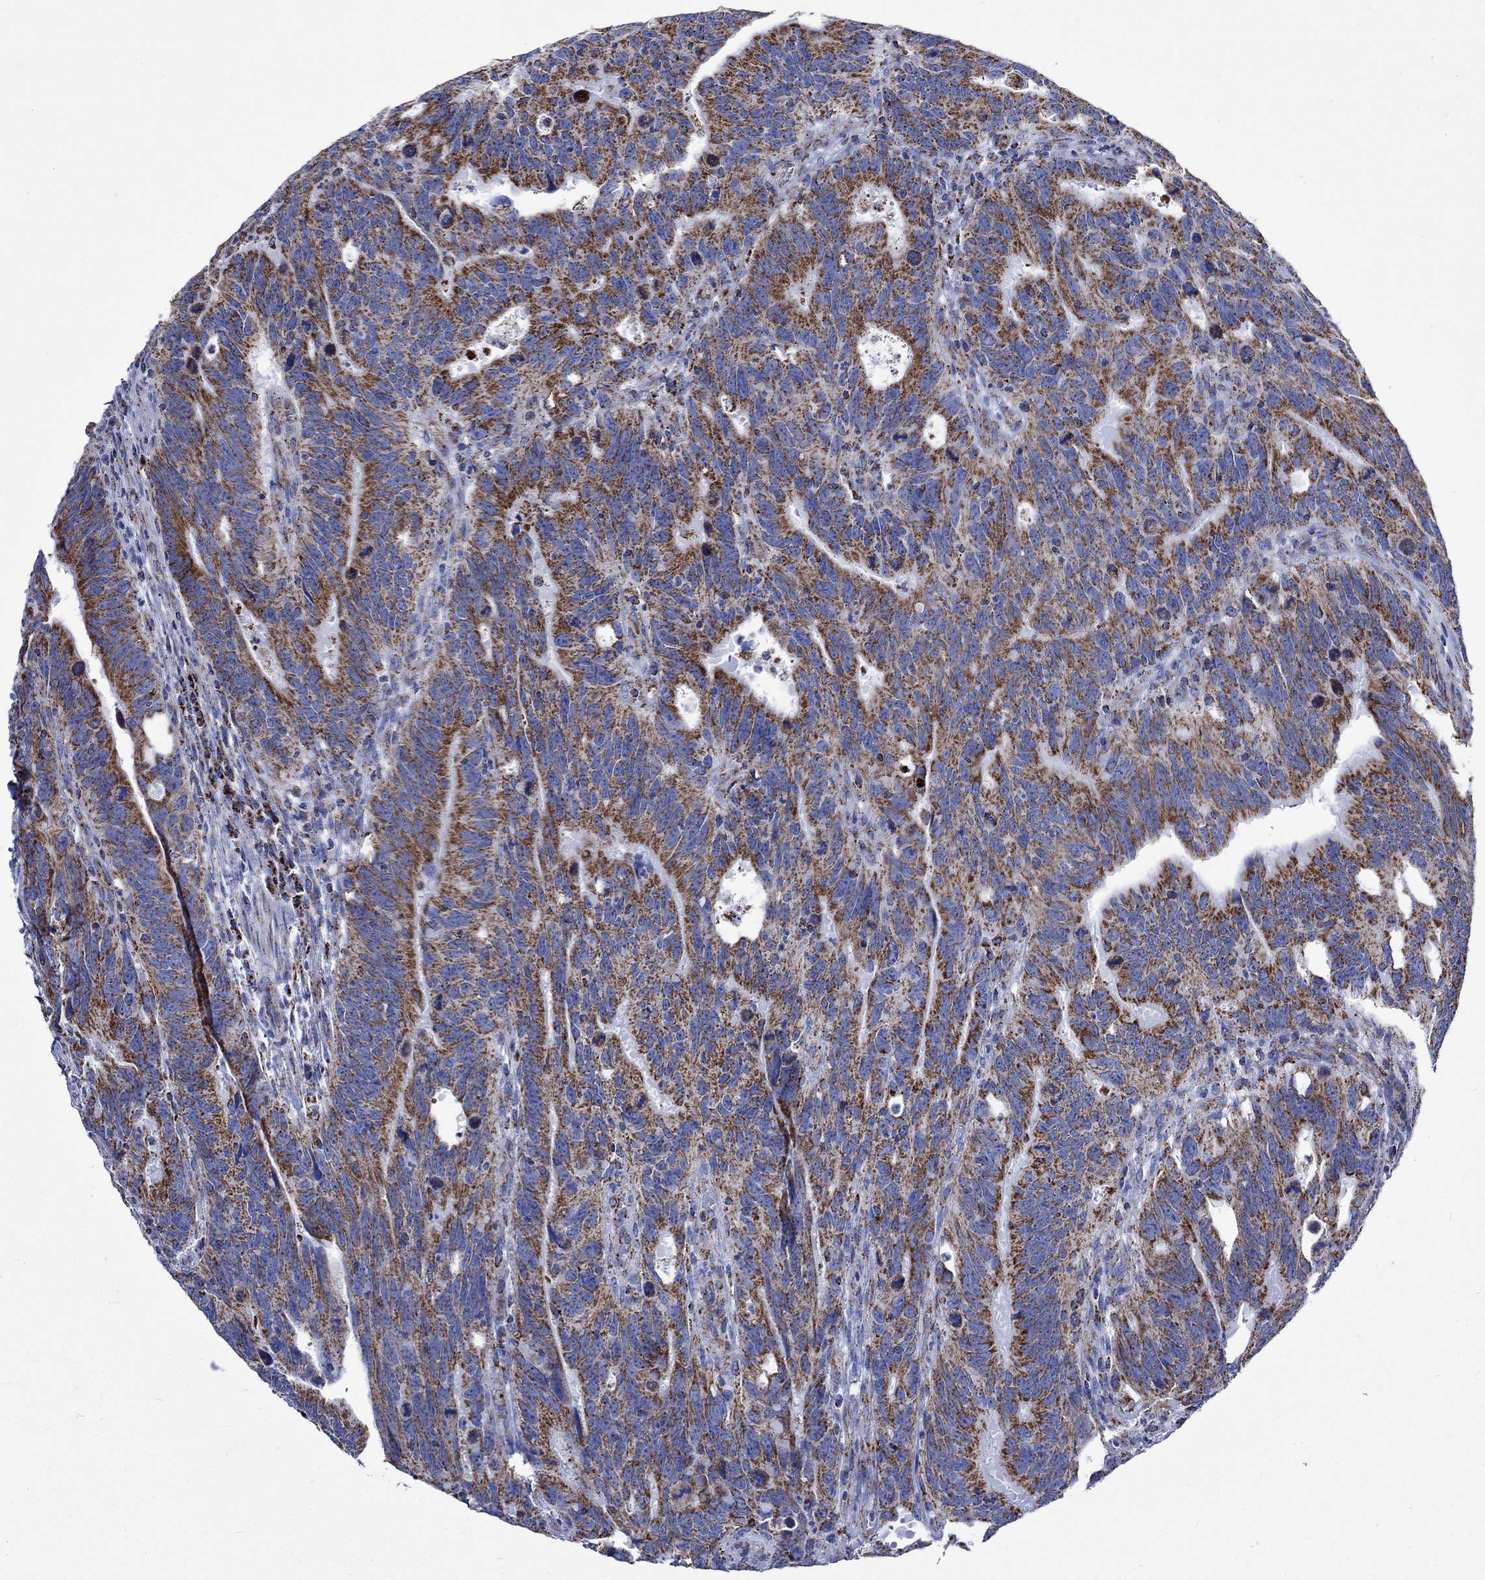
{"staining": {"intensity": "strong", "quantity": ">75%", "location": "cytoplasmic/membranous"}, "tissue": "colorectal cancer", "cell_type": "Tumor cells", "image_type": "cancer", "snomed": [{"axis": "morphology", "description": "Adenocarcinoma, NOS"}, {"axis": "topography", "description": "Colon"}], "caption": "Approximately >75% of tumor cells in colorectal cancer demonstrate strong cytoplasmic/membranous protein expression as visualized by brown immunohistochemical staining.", "gene": "RCE1", "patient": {"sex": "female", "age": 77}}